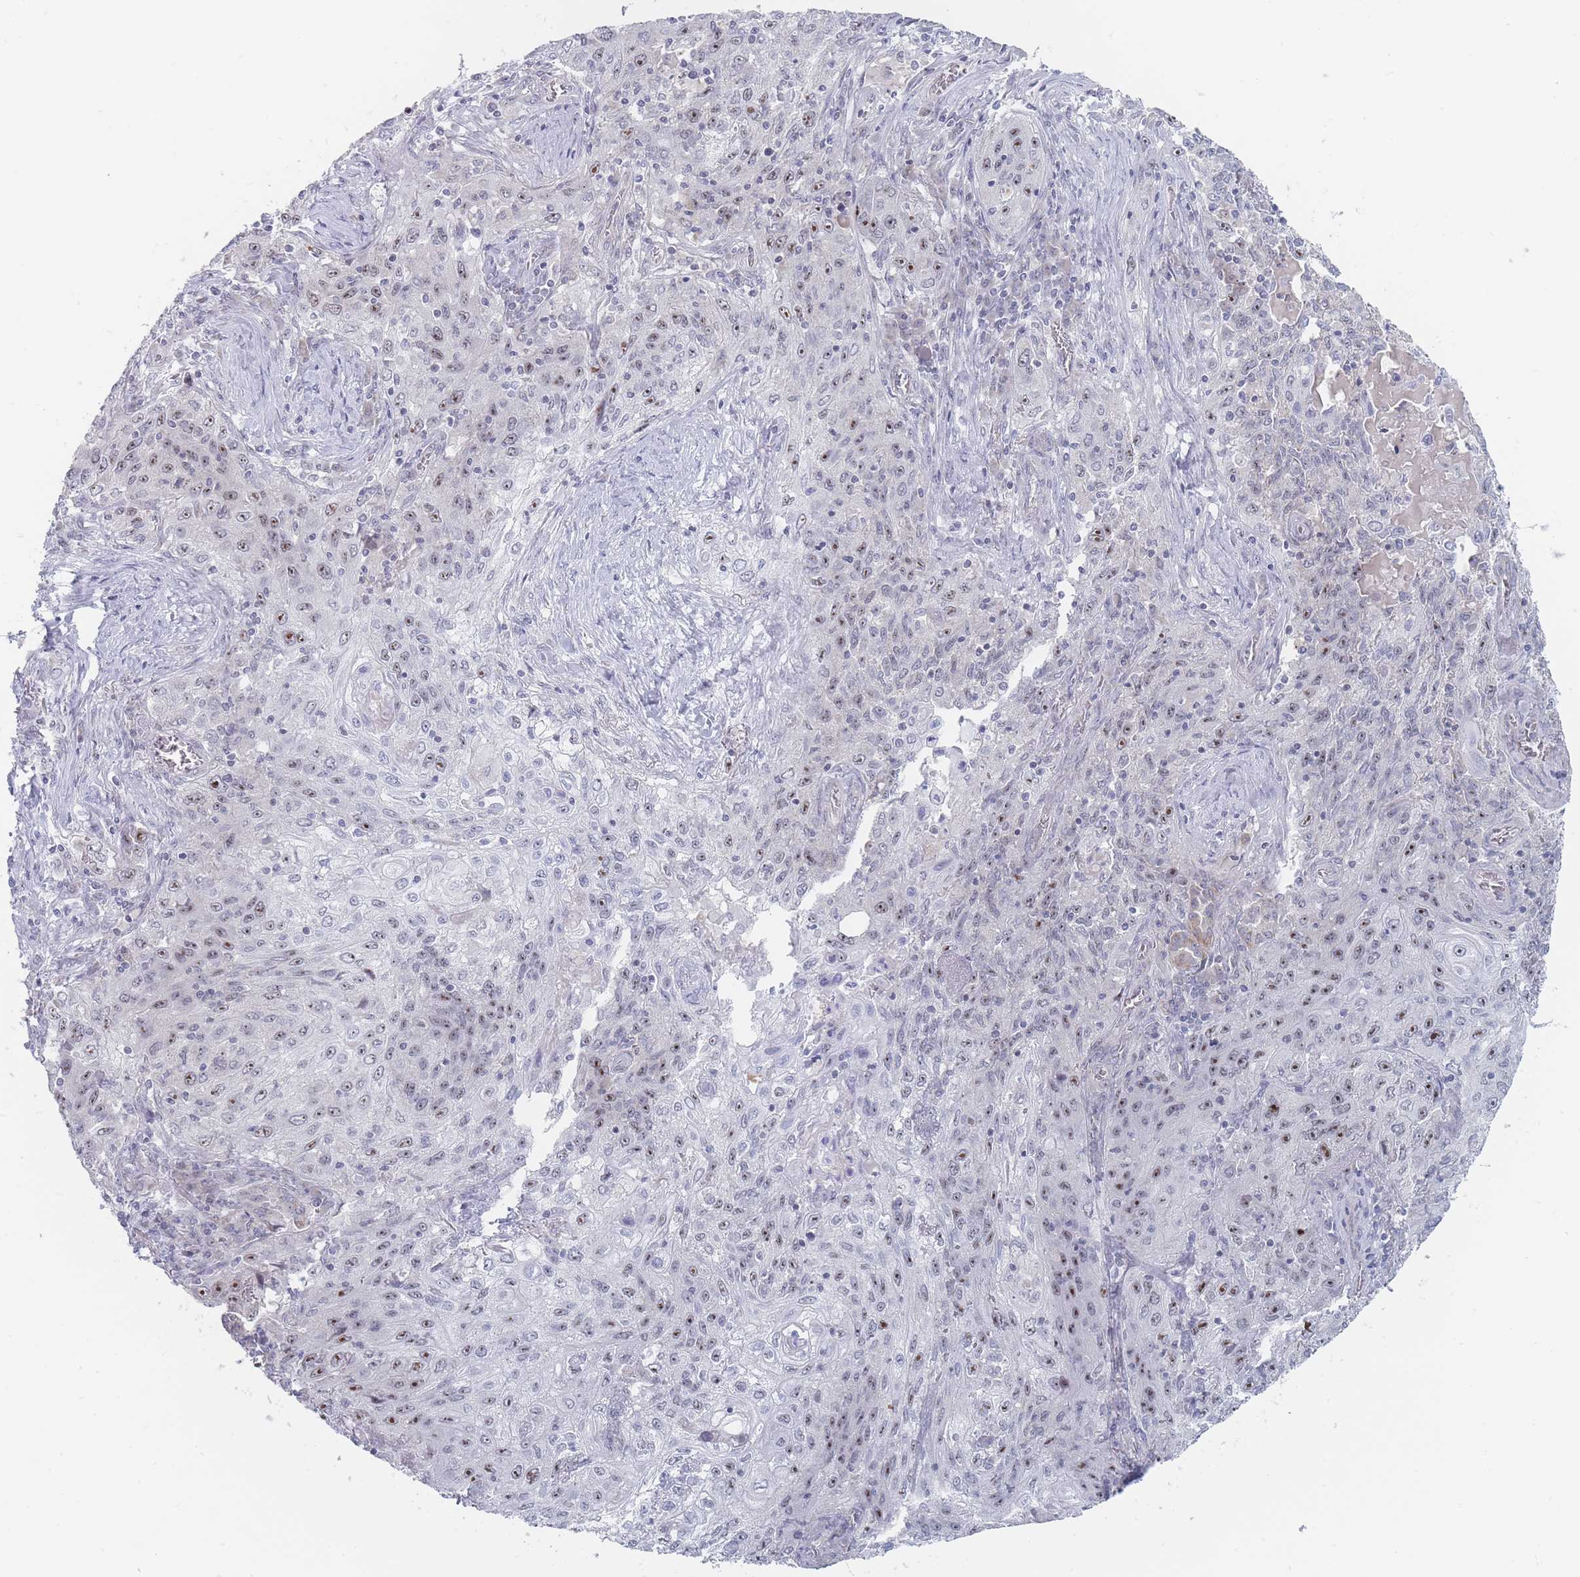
{"staining": {"intensity": "moderate", "quantity": "<25%", "location": "nuclear"}, "tissue": "lung cancer", "cell_type": "Tumor cells", "image_type": "cancer", "snomed": [{"axis": "morphology", "description": "Squamous cell carcinoma, NOS"}, {"axis": "topography", "description": "Lung"}], "caption": "Human squamous cell carcinoma (lung) stained for a protein (brown) shows moderate nuclear positive staining in approximately <25% of tumor cells.", "gene": "RNF8", "patient": {"sex": "female", "age": 69}}